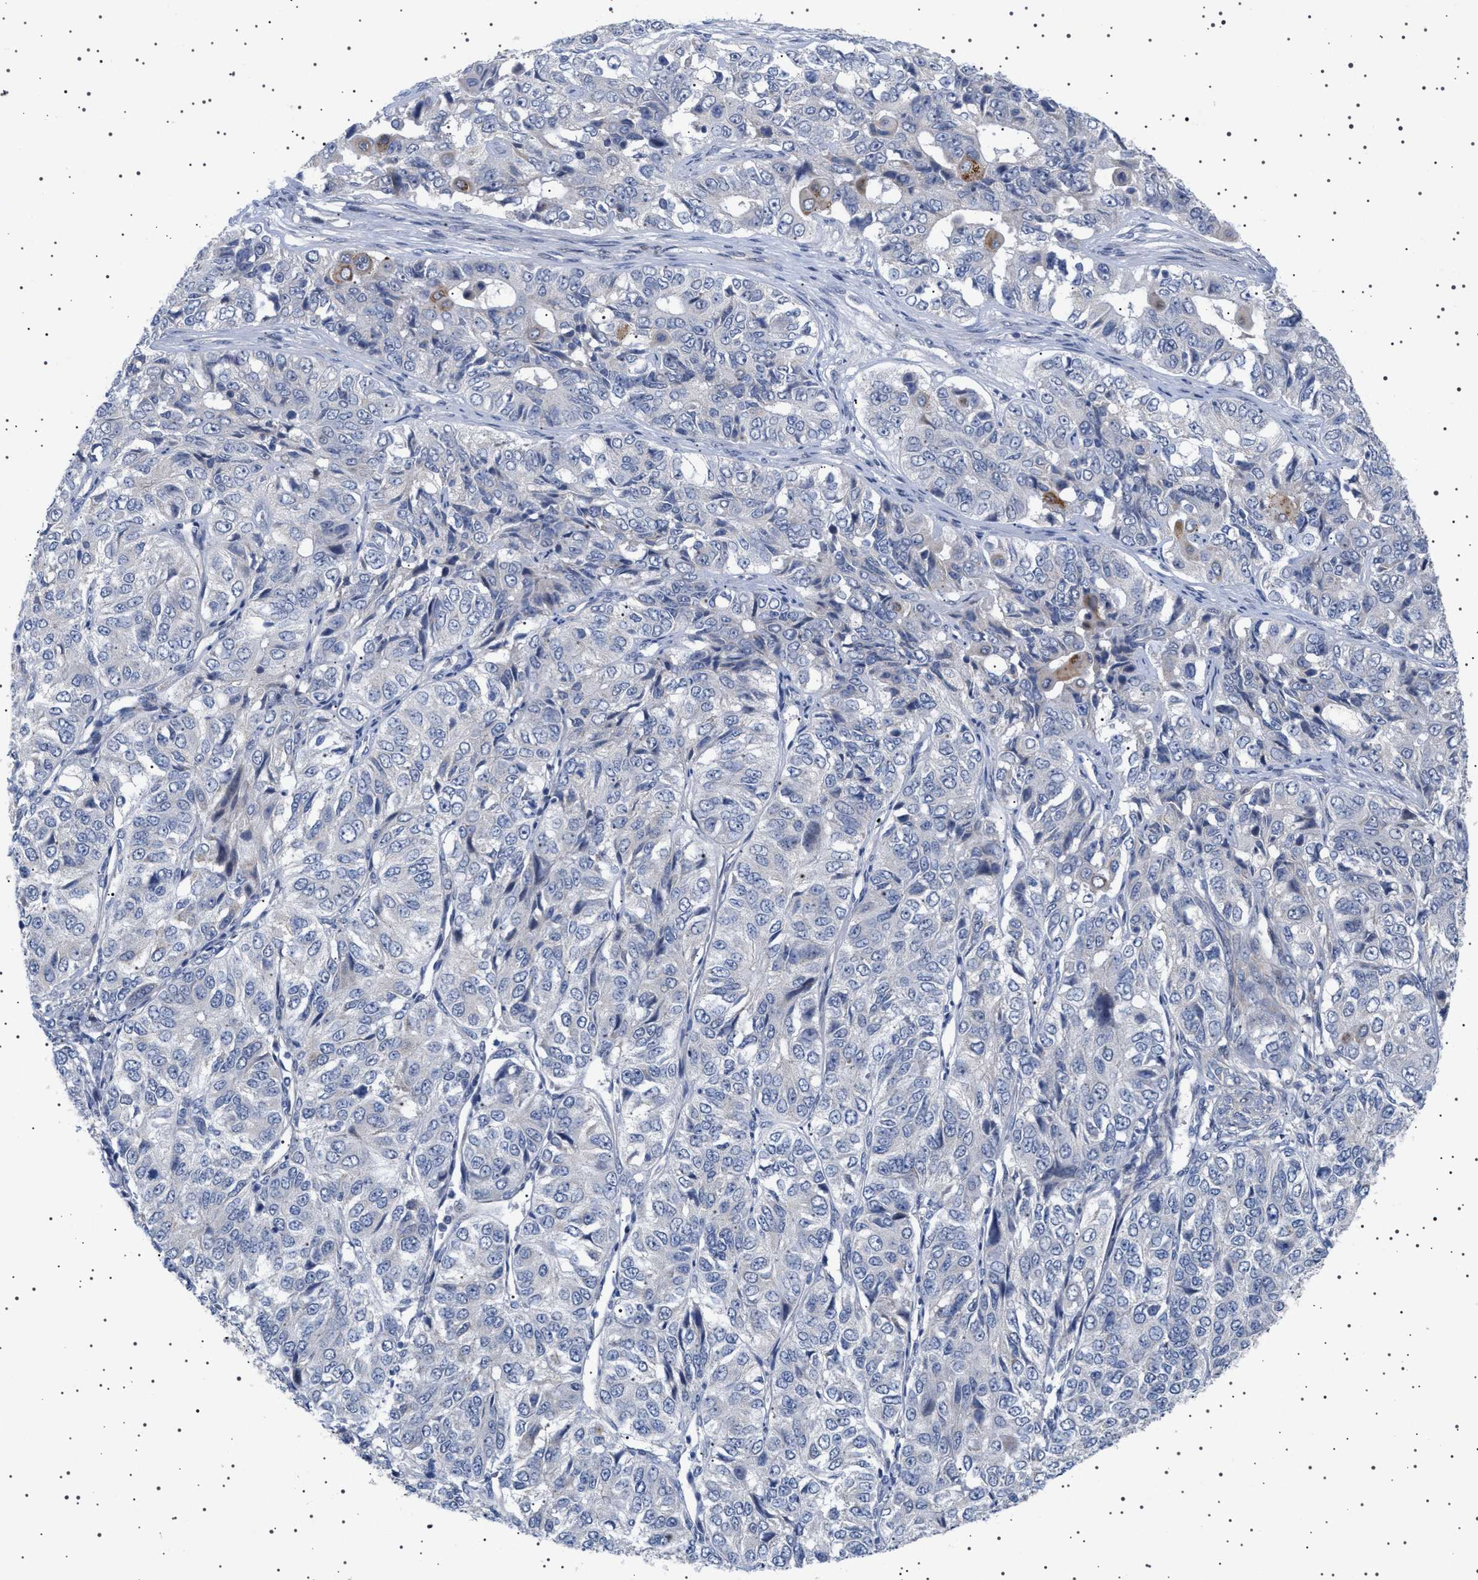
{"staining": {"intensity": "negative", "quantity": "none", "location": "none"}, "tissue": "ovarian cancer", "cell_type": "Tumor cells", "image_type": "cancer", "snomed": [{"axis": "morphology", "description": "Carcinoma, endometroid"}, {"axis": "topography", "description": "Ovary"}], "caption": "Image shows no protein staining in tumor cells of ovarian cancer tissue.", "gene": "HTR1A", "patient": {"sex": "female", "age": 51}}